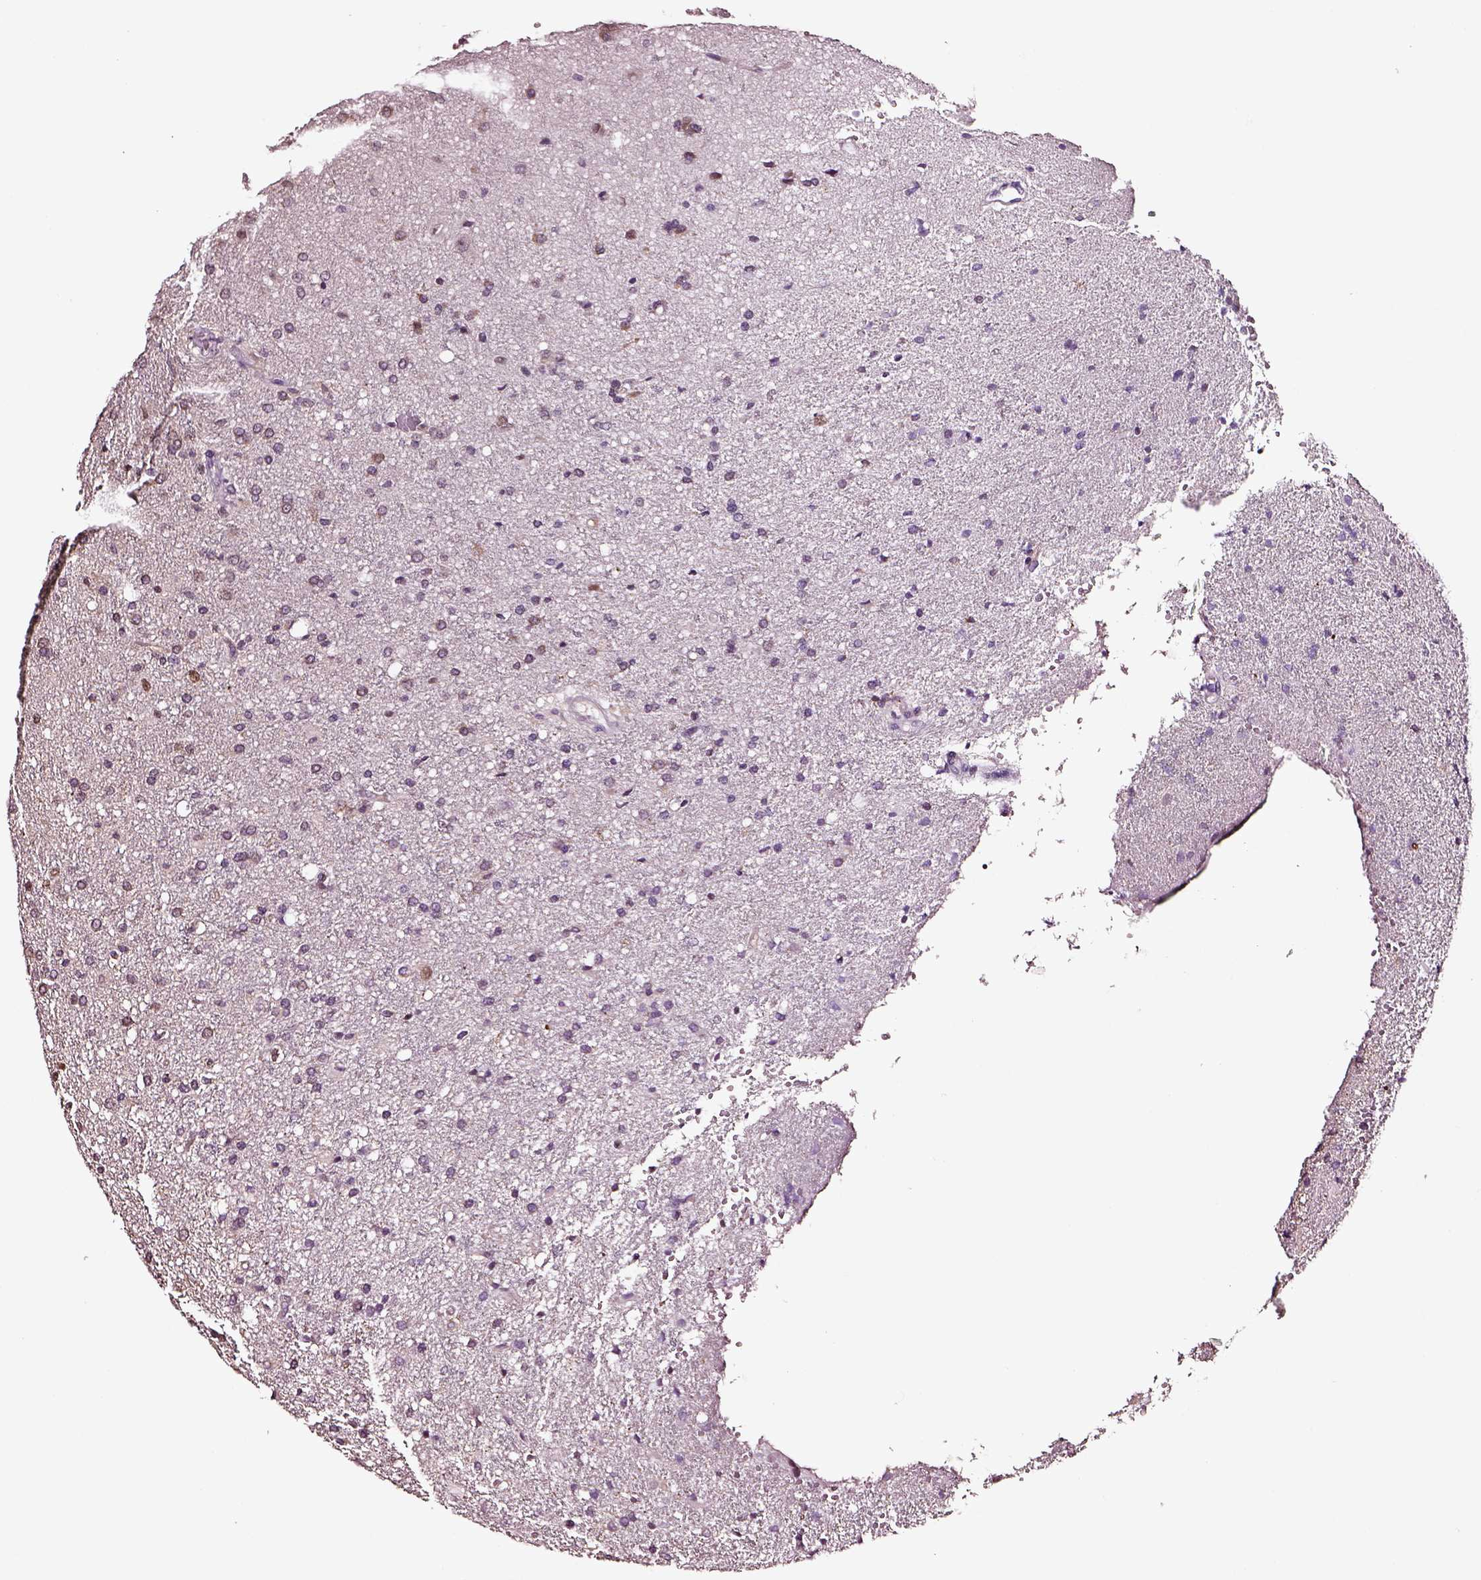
{"staining": {"intensity": "negative", "quantity": "none", "location": "none"}, "tissue": "glioma", "cell_type": "Tumor cells", "image_type": "cancer", "snomed": [{"axis": "morphology", "description": "Glioma, malignant, Low grade"}, {"axis": "topography", "description": "Brain"}], "caption": "Tumor cells show no significant protein staining in malignant glioma (low-grade).", "gene": "TF", "patient": {"sex": "female", "age": 58}}